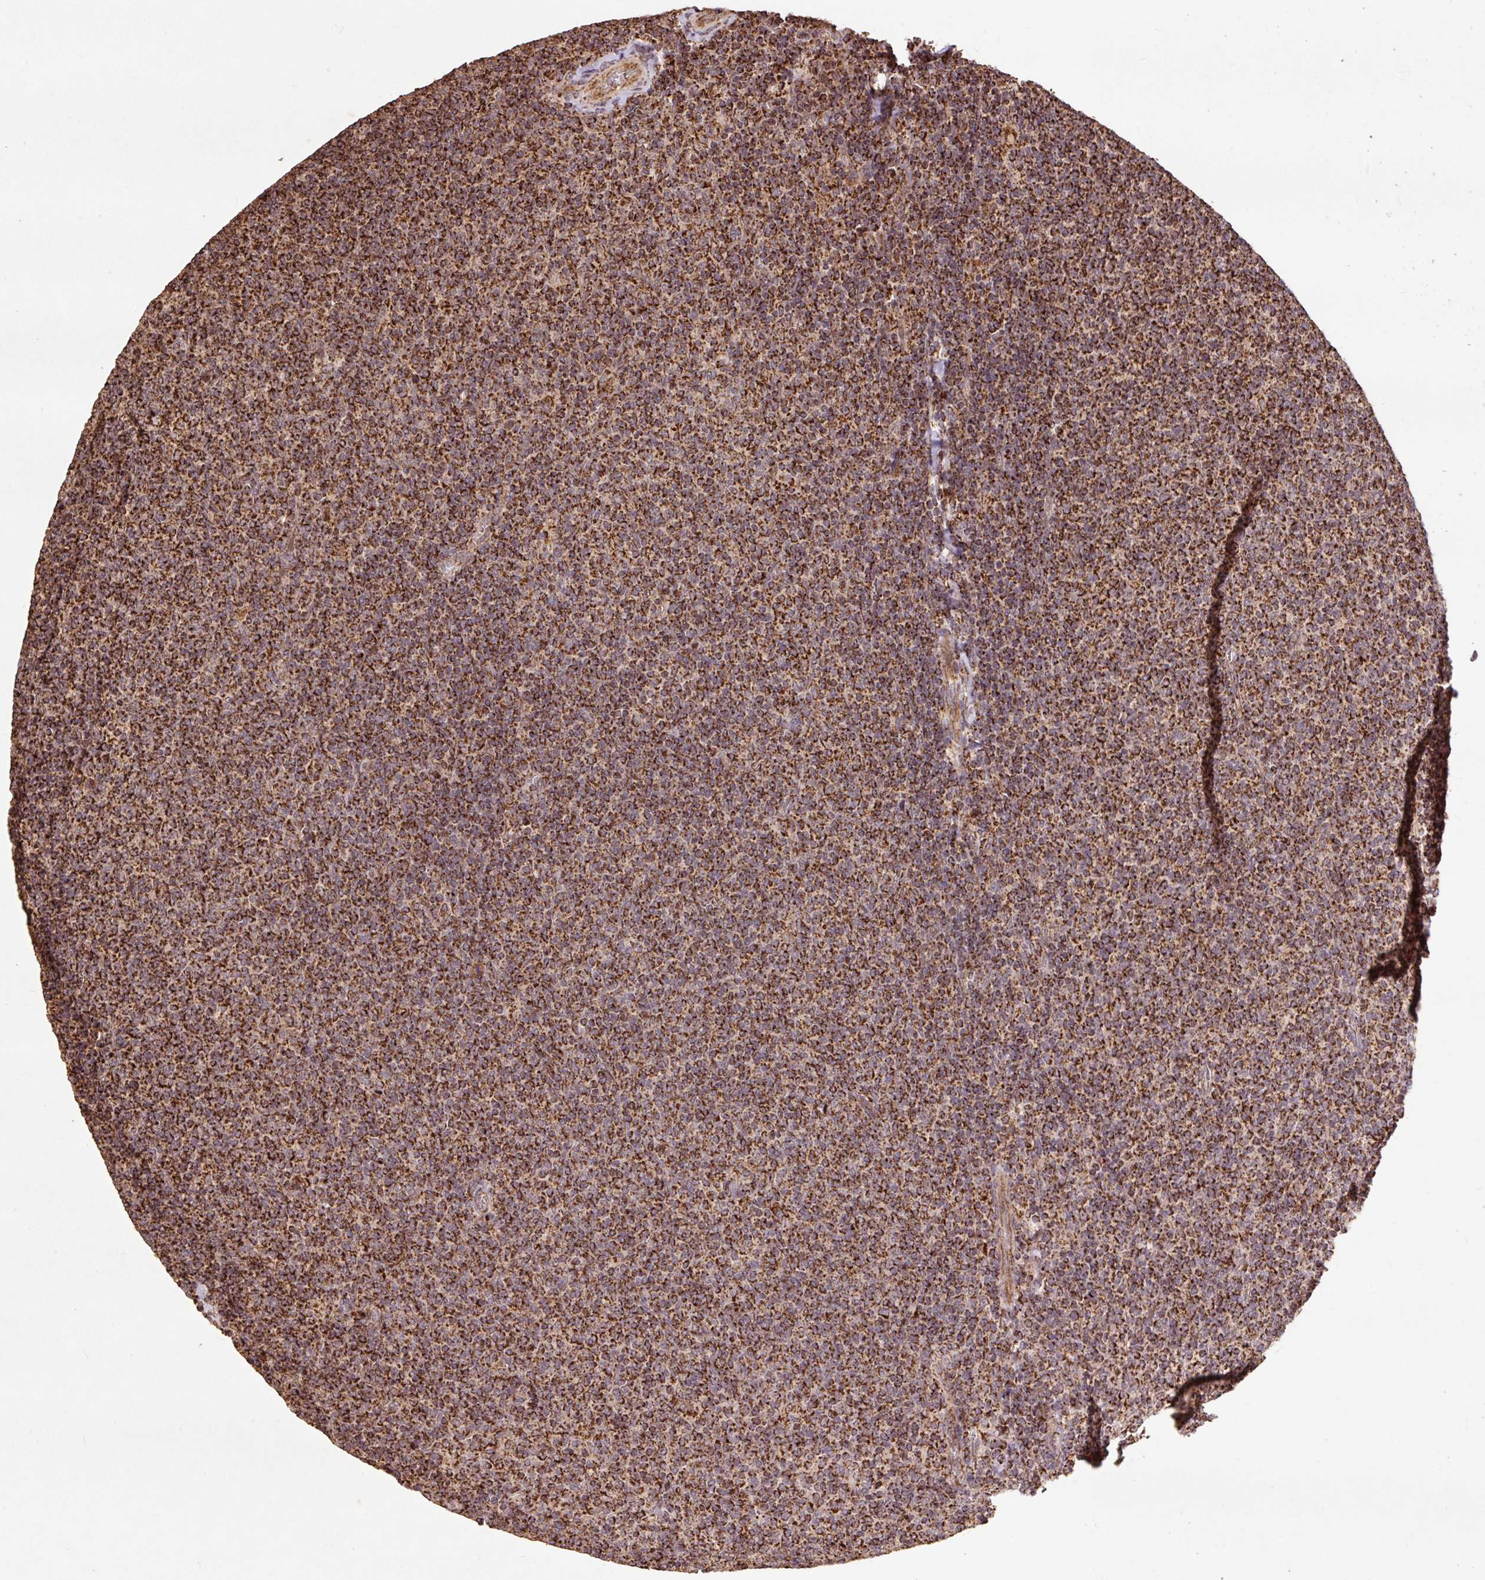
{"staining": {"intensity": "strong", "quantity": ">75%", "location": "cytoplasmic/membranous"}, "tissue": "lymphoma", "cell_type": "Tumor cells", "image_type": "cancer", "snomed": [{"axis": "morphology", "description": "Malignant lymphoma, non-Hodgkin's type, Low grade"}, {"axis": "topography", "description": "Lymph node"}], "caption": "Immunohistochemistry (IHC) image of lymphoma stained for a protein (brown), which reveals high levels of strong cytoplasmic/membranous expression in about >75% of tumor cells.", "gene": "ATP5F1A", "patient": {"sex": "male", "age": 52}}